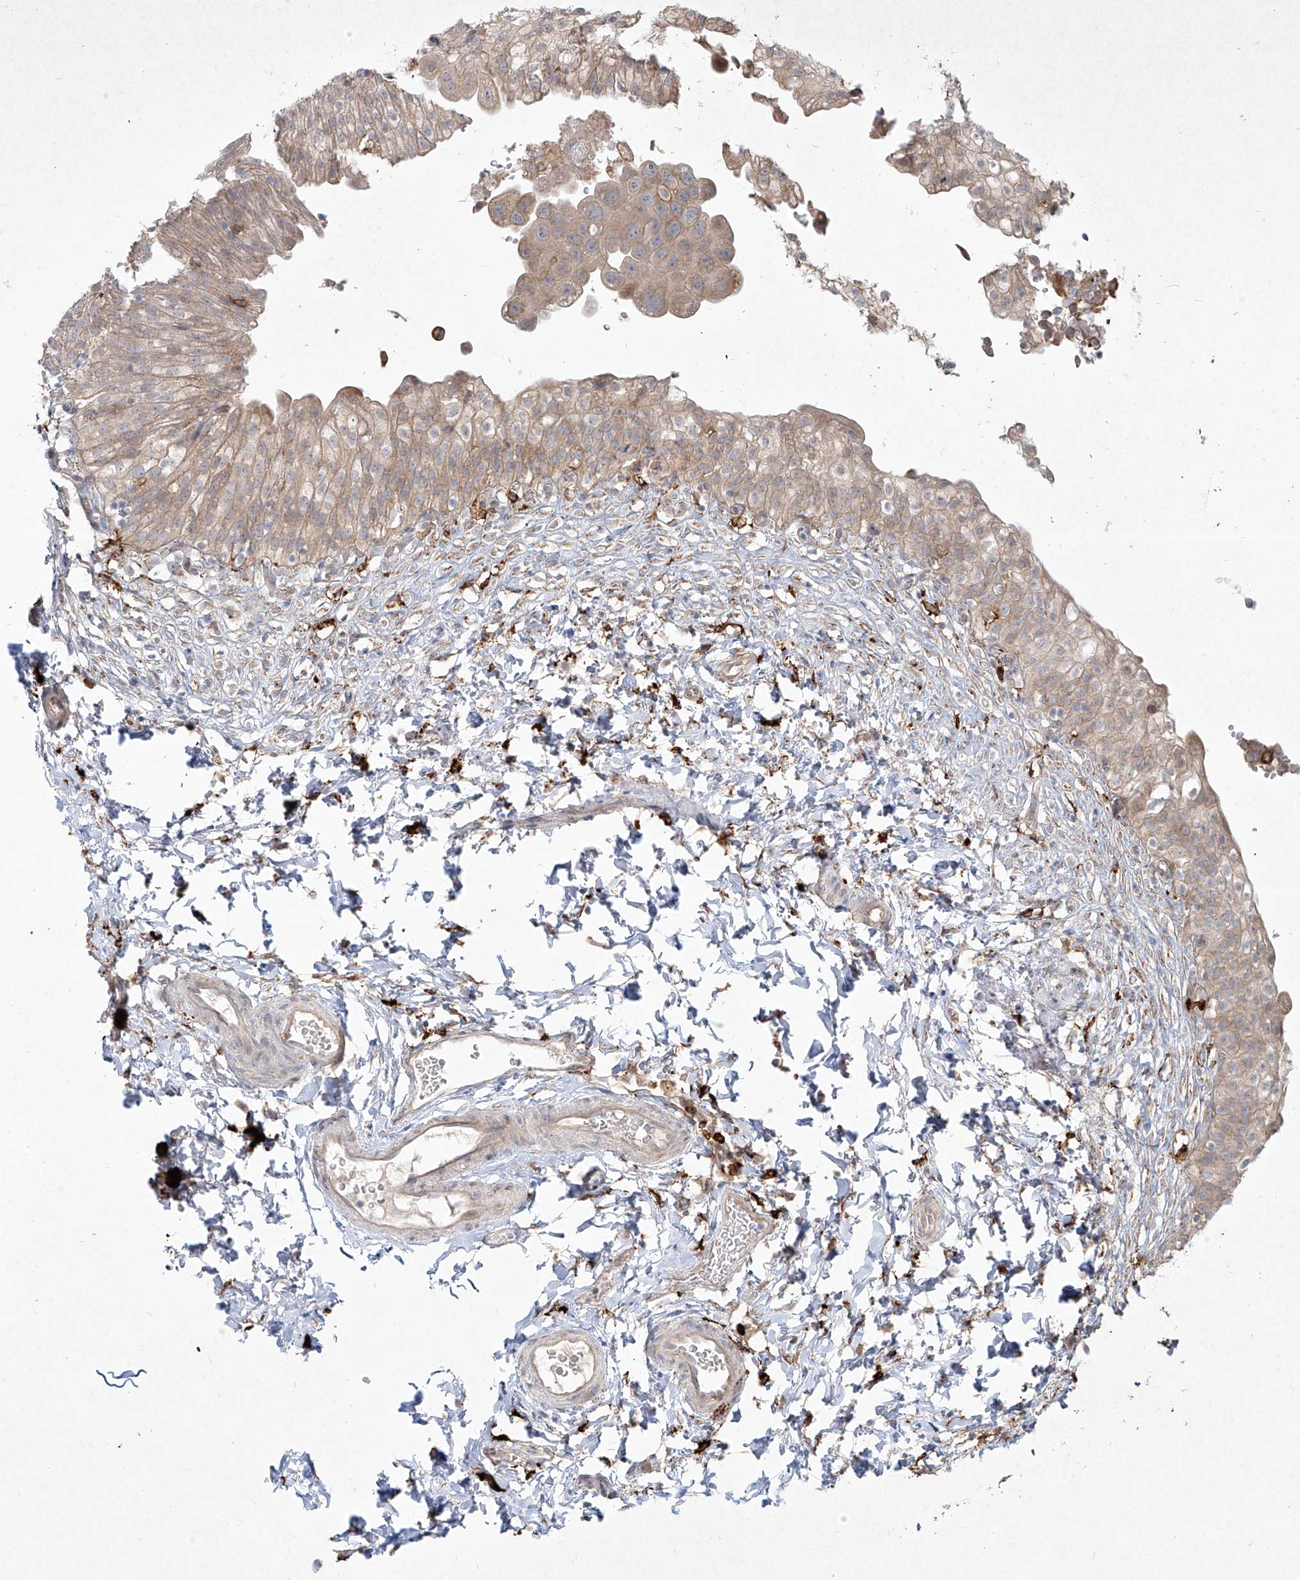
{"staining": {"intensity": "moderate", "quantity": "25%-75%", "location": "cytoplasmic/membranous"}, "tissue": "urinary bladder", "cell_type": "Urothelial cells", "image_type": "normal", "snomed": [{"axis": "morphology", "description": "Normal tissue, NOS"}, {"axis": "topography", "description": "Urinary bladder"}], "caption": "IHC image of normal urinary bladder: urinary bladder stained using IHC reveals medium levels of moderate protein expression localized specifically in the cytoplasmic/membranous of urothelial cells, appearing as a cytoplasmic/membranous brown color.", "gene": "CD209", "patient": {"sex": "male", "age": 55}}